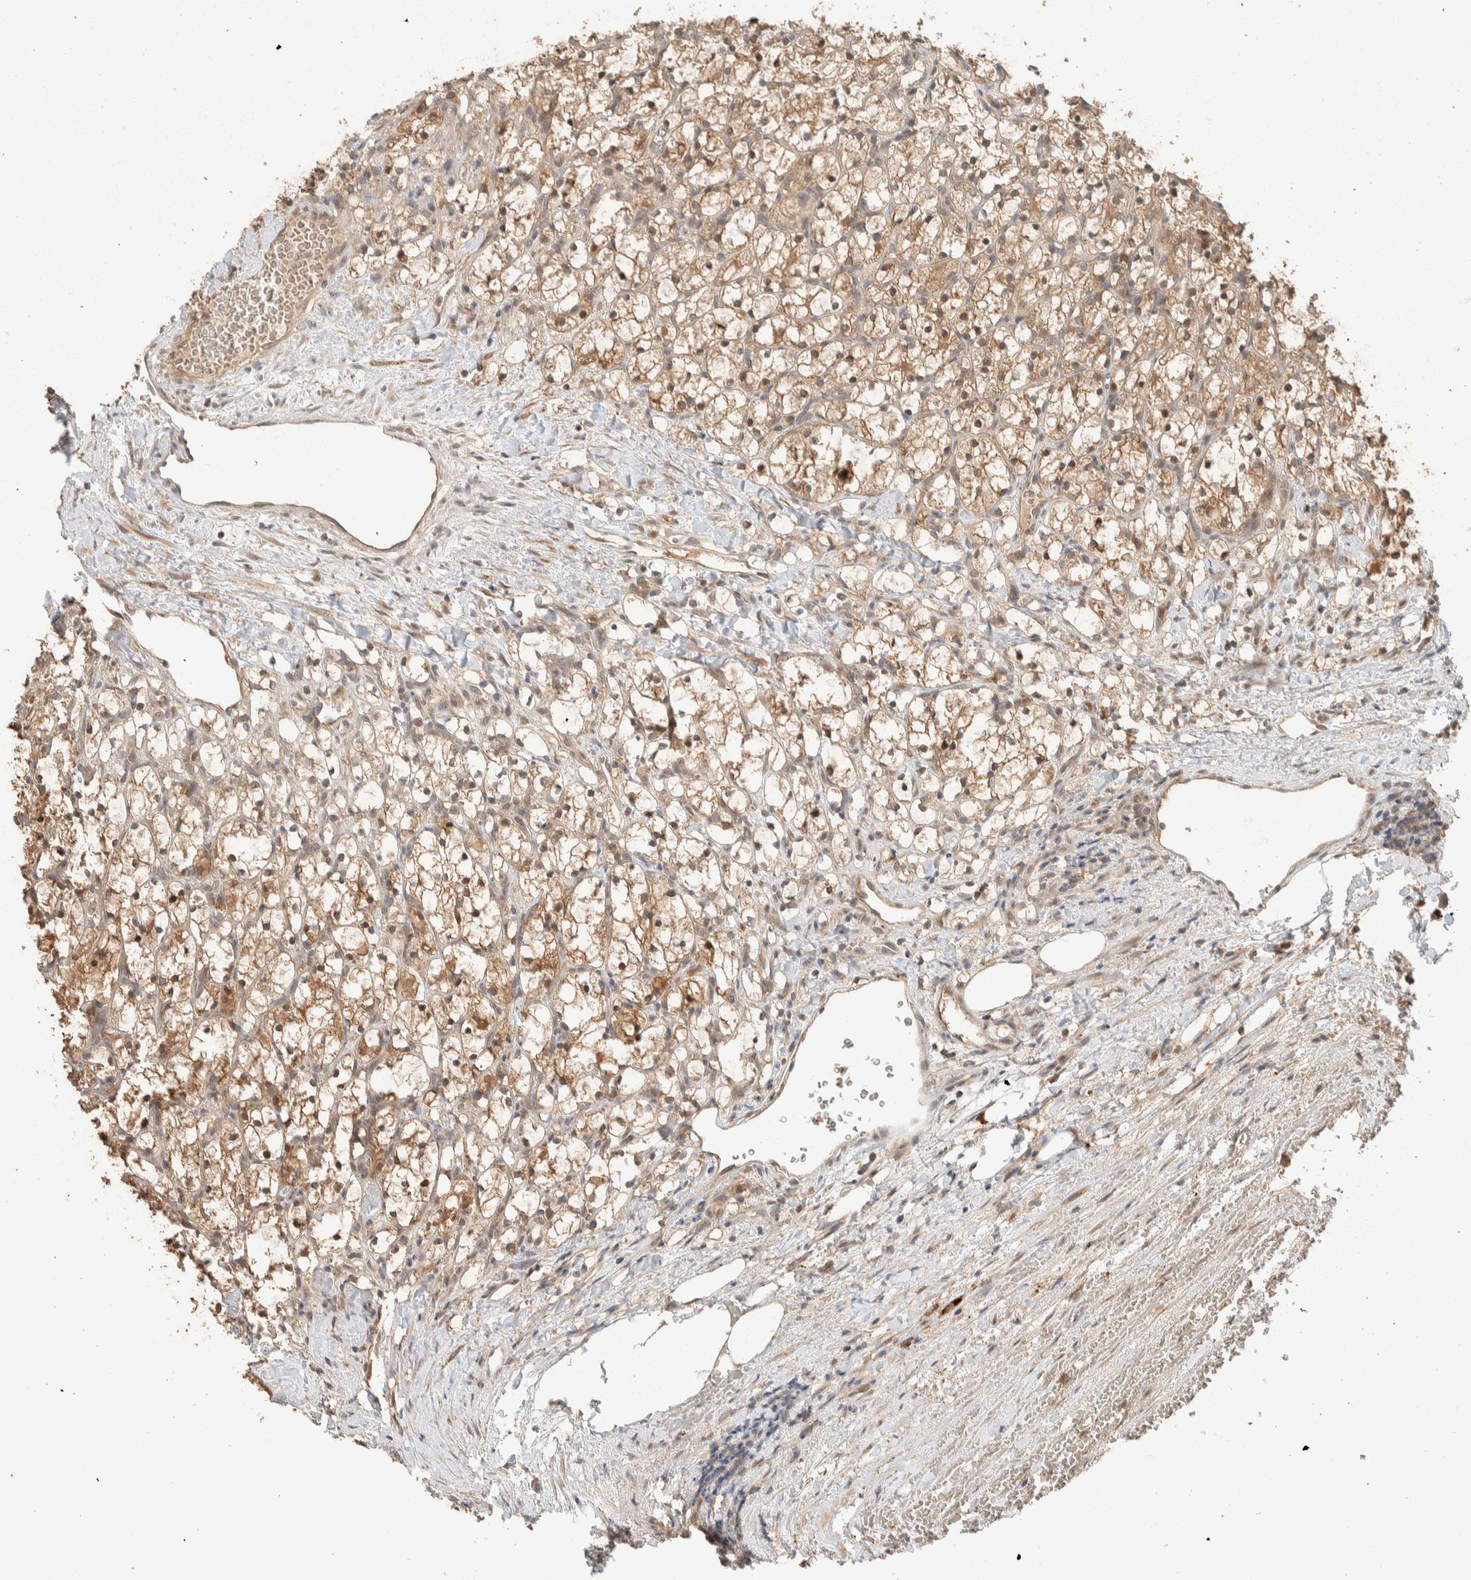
{"staining": {"intensity": "moderate", "quantity": ">75%", "location": "cytoplasmic/membranous,nuclear"}, "tissue": "renal cancer", "cell_type": "Tumor cells", "image_type": "cancer", "snomed": [{"axis": "morphology", "description": "Adenocarcinoma, NOS"}, {"axis": "topography", "description": "Kidney"}], "caption": "Protein staining of renal cancer tissue exhibits moderate cytoplasmic/membranous and nuclear expression in approximately >75% of tumor cells.", "gene": "ZNF567", "patient": {"sex": "female", "age": 69}}